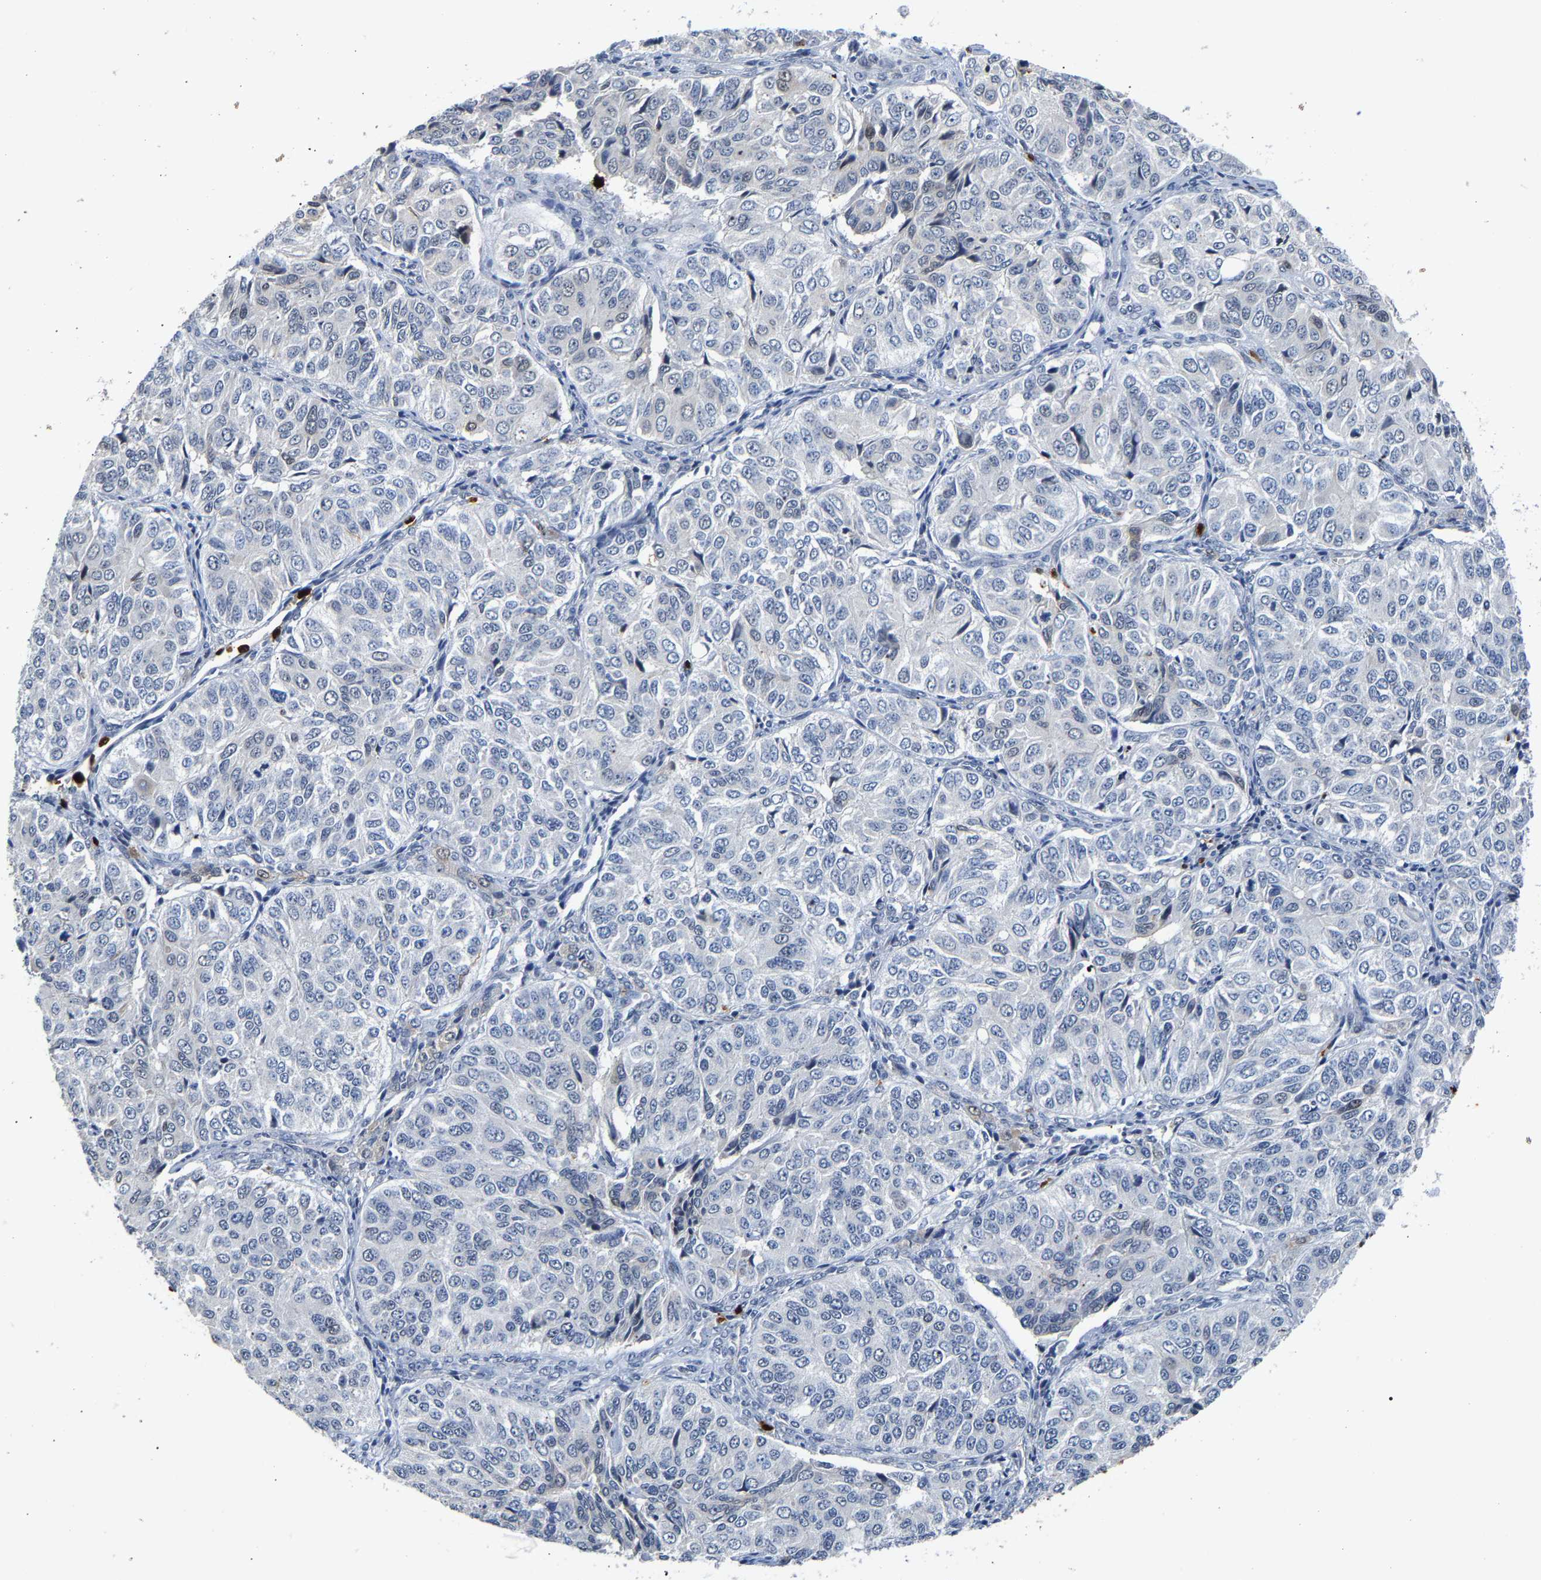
{"staining": {"intensity": "negative", "quantity": "none", "location": "none"}, "tissue": "ovarian cancer", "cell_type": "Tumor cells", "image_type": "cancer", "snomed": [{"axis": "morphology", "description": "Carcinoma, endometroid"}, {"axis": "topography", "description": "Ovary"}], "caption": "The image exhibits no significant staining in tumor cells of ovarian cancer.", "gene": "TDRD7", "patient": {"sex": "female", "age": 51}}